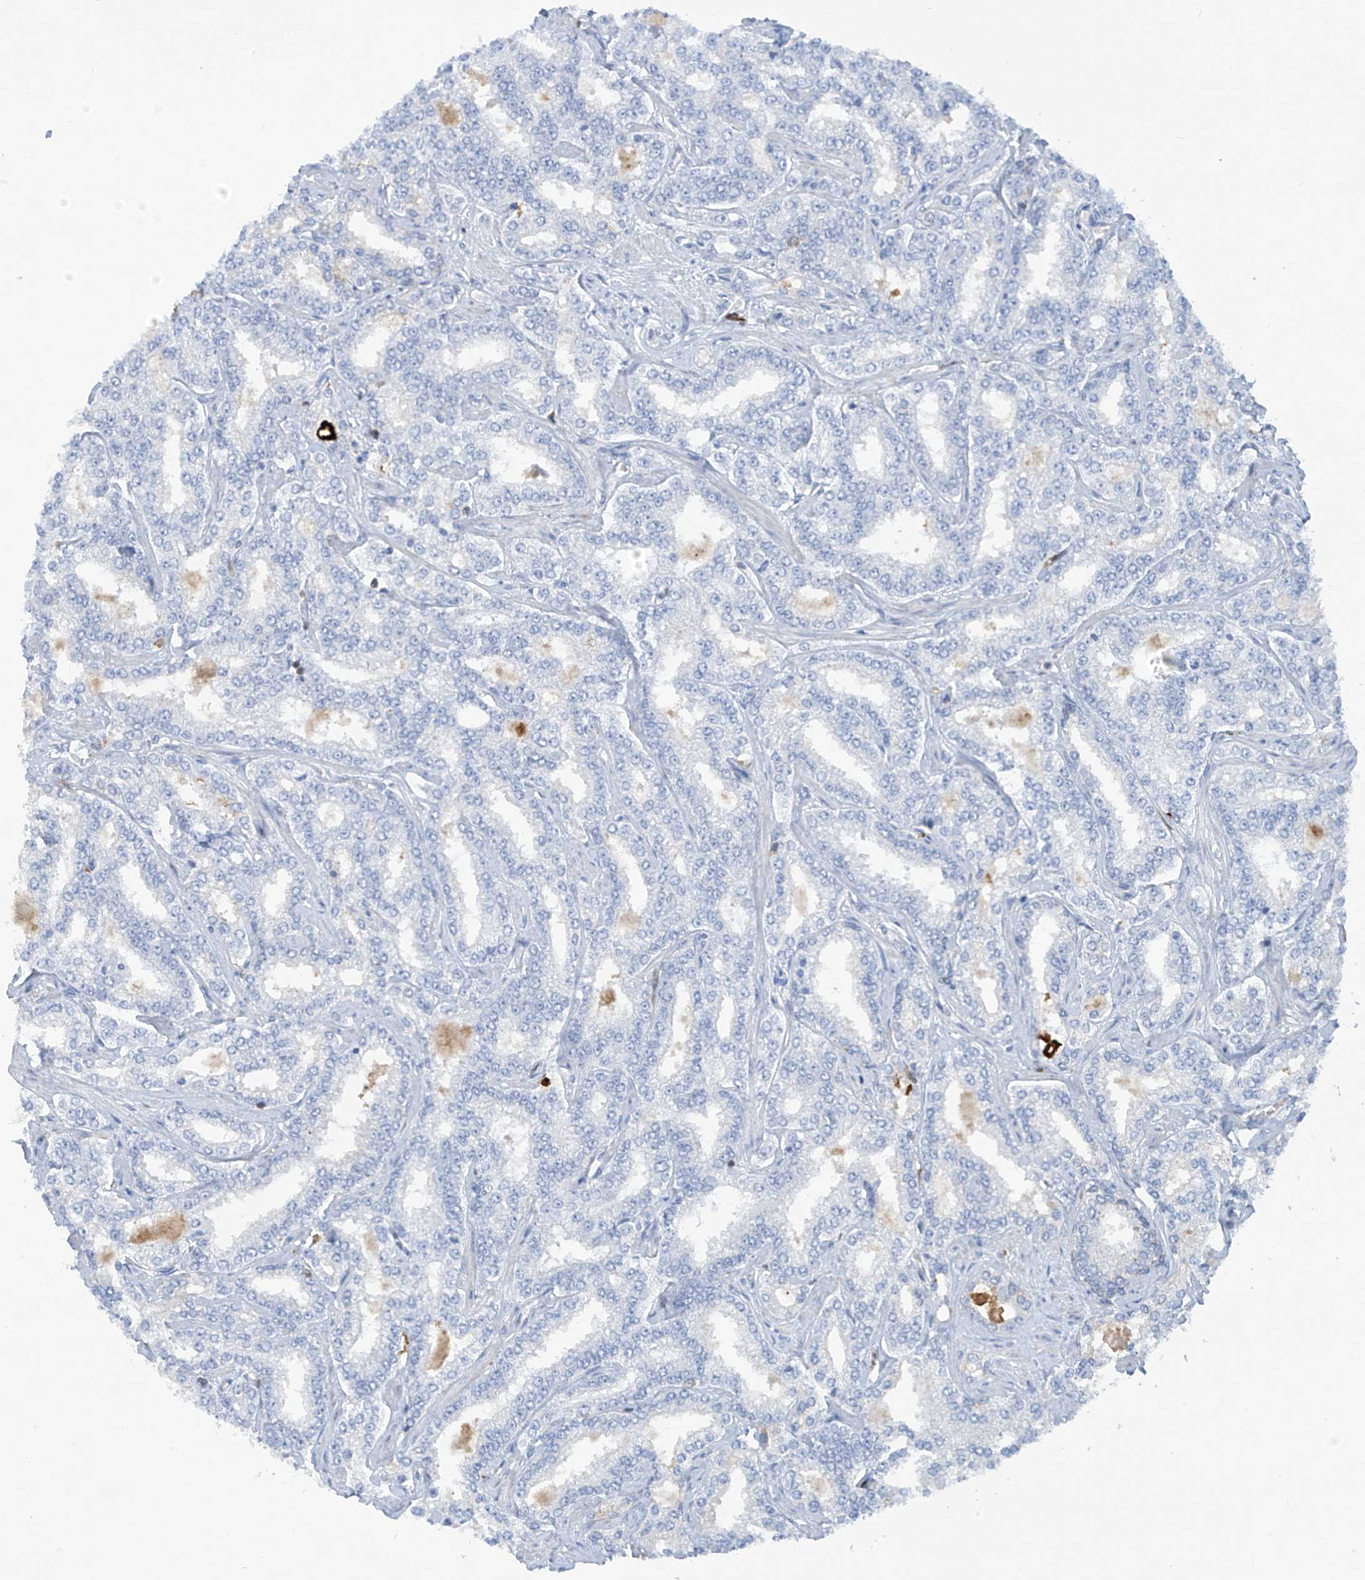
{"staining": {"intensity": "negative", "quantity": "none", "location": "none"}, "tissue": "prostate cancer", "cell_type": "Tumor cells", "image_type": "cancer", "snomed": [{"axis": "morphology", "description": "Normal tissue, NOS"}, {"axis": "morphology", "description": "Adenocarcinoma, High grade"}, {"axis": "topography", "description": "Prostate"}], "caption": "Prostate adenocarcinoma (high-grade) was stained to show a protein in brown. There is no significant staining in tumor cells.", "gene": "TRMT2B", "patient": {"sex": "male", "age": 83}}